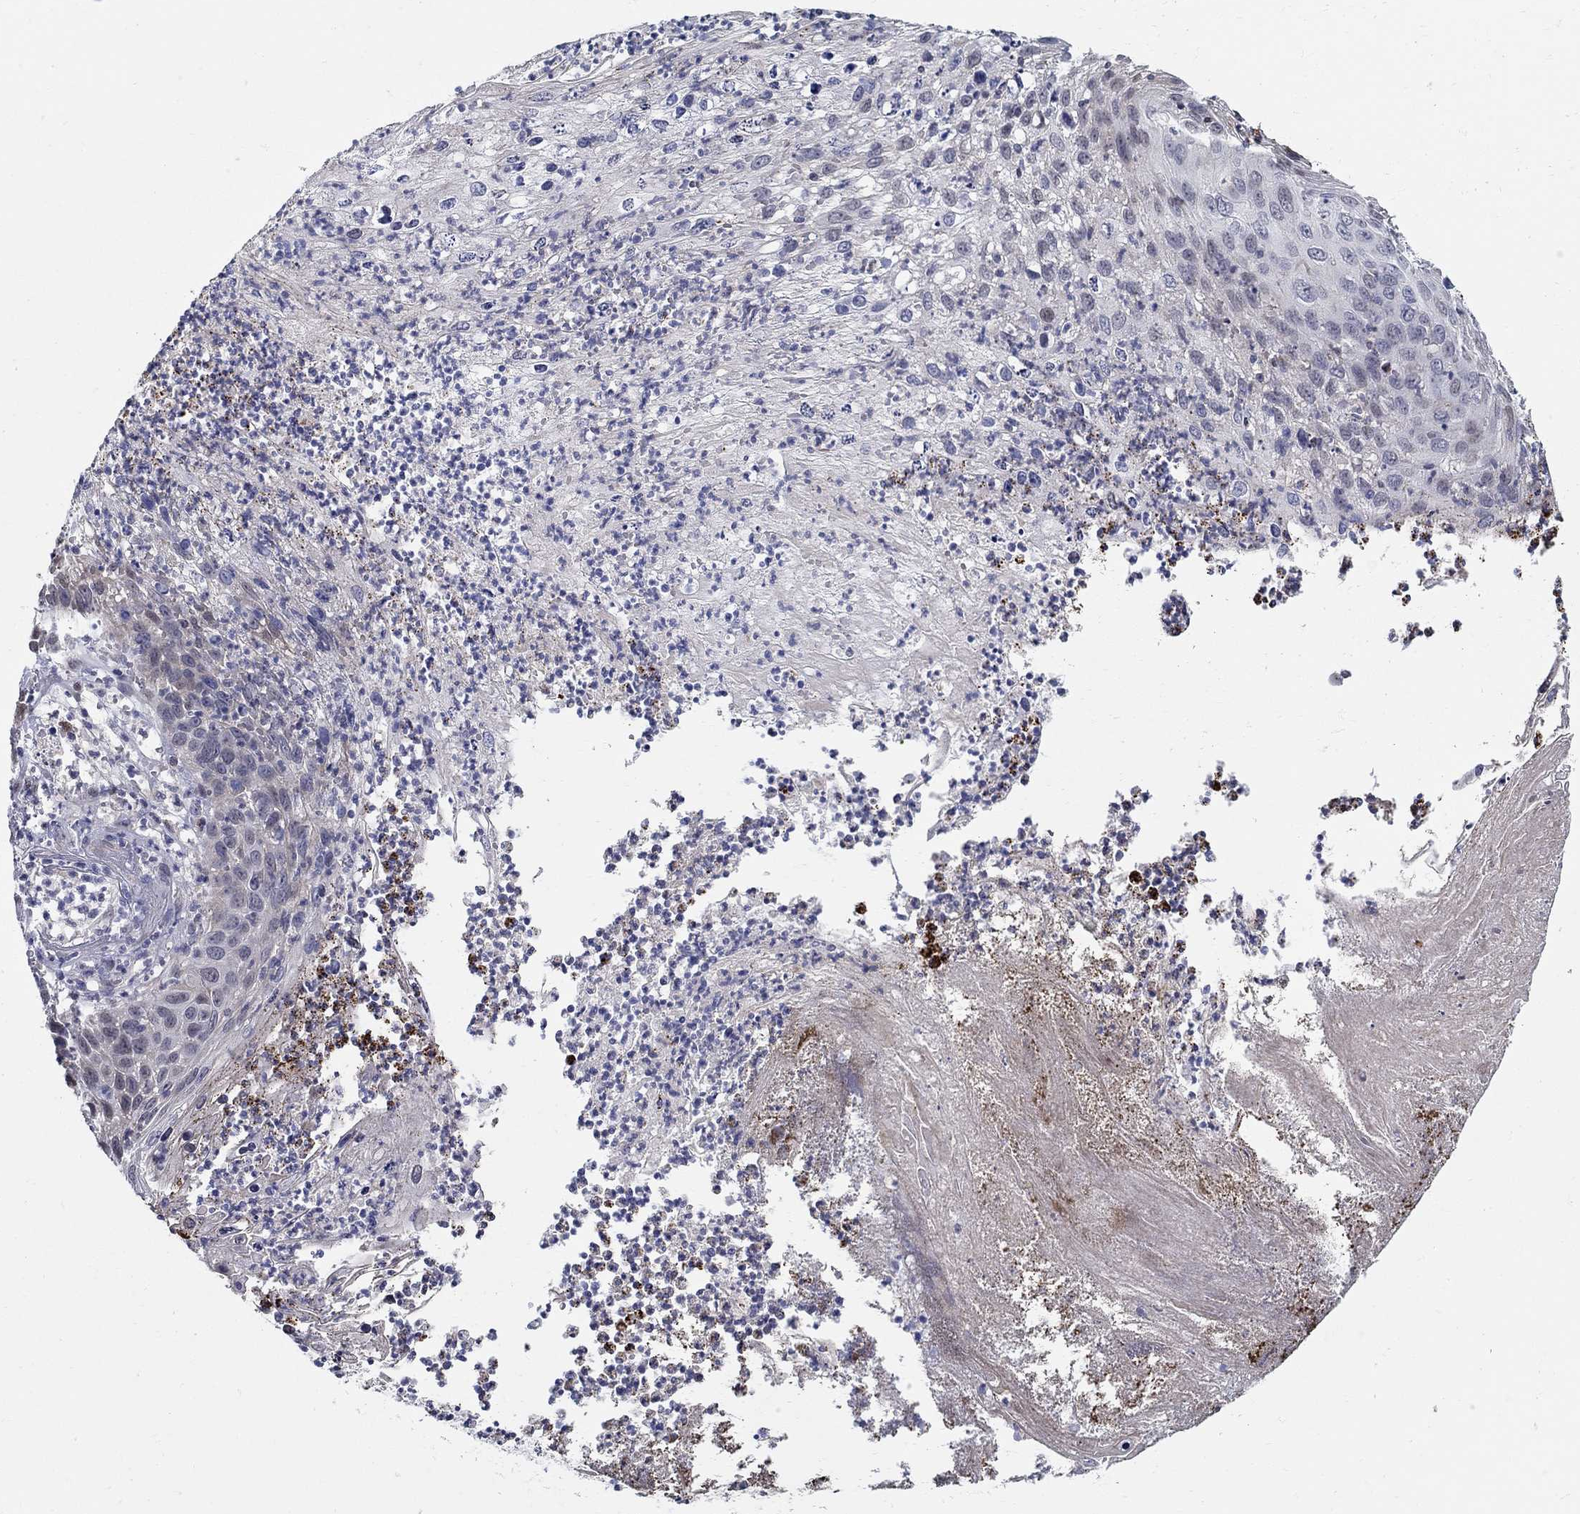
{"staining": {"intensity": "negative", "quantity": "none", "location": "none"}, "tissue": "skin cancer", "cell_type": "Tumor cells", "image_type": "cancer", "snomed": [{"axis": "morphology", "description": "Squamous cell carcinoma, NOS"}, {"axis": "topography", "description": "Skin"}], "caption": "DAB (3,3'-diaminobenzidine) immunohistochemical staining of human skin squamous cell carcinoma reveals no significant positivity in tumor cells. (DAB (3,3'-diaminobenzidine) immunohistochemistry (IHC) visualized using brightfield microscopy, high magnification).", "gene": "C16orf46", "patient": {"sex": "male", "age": 92}}